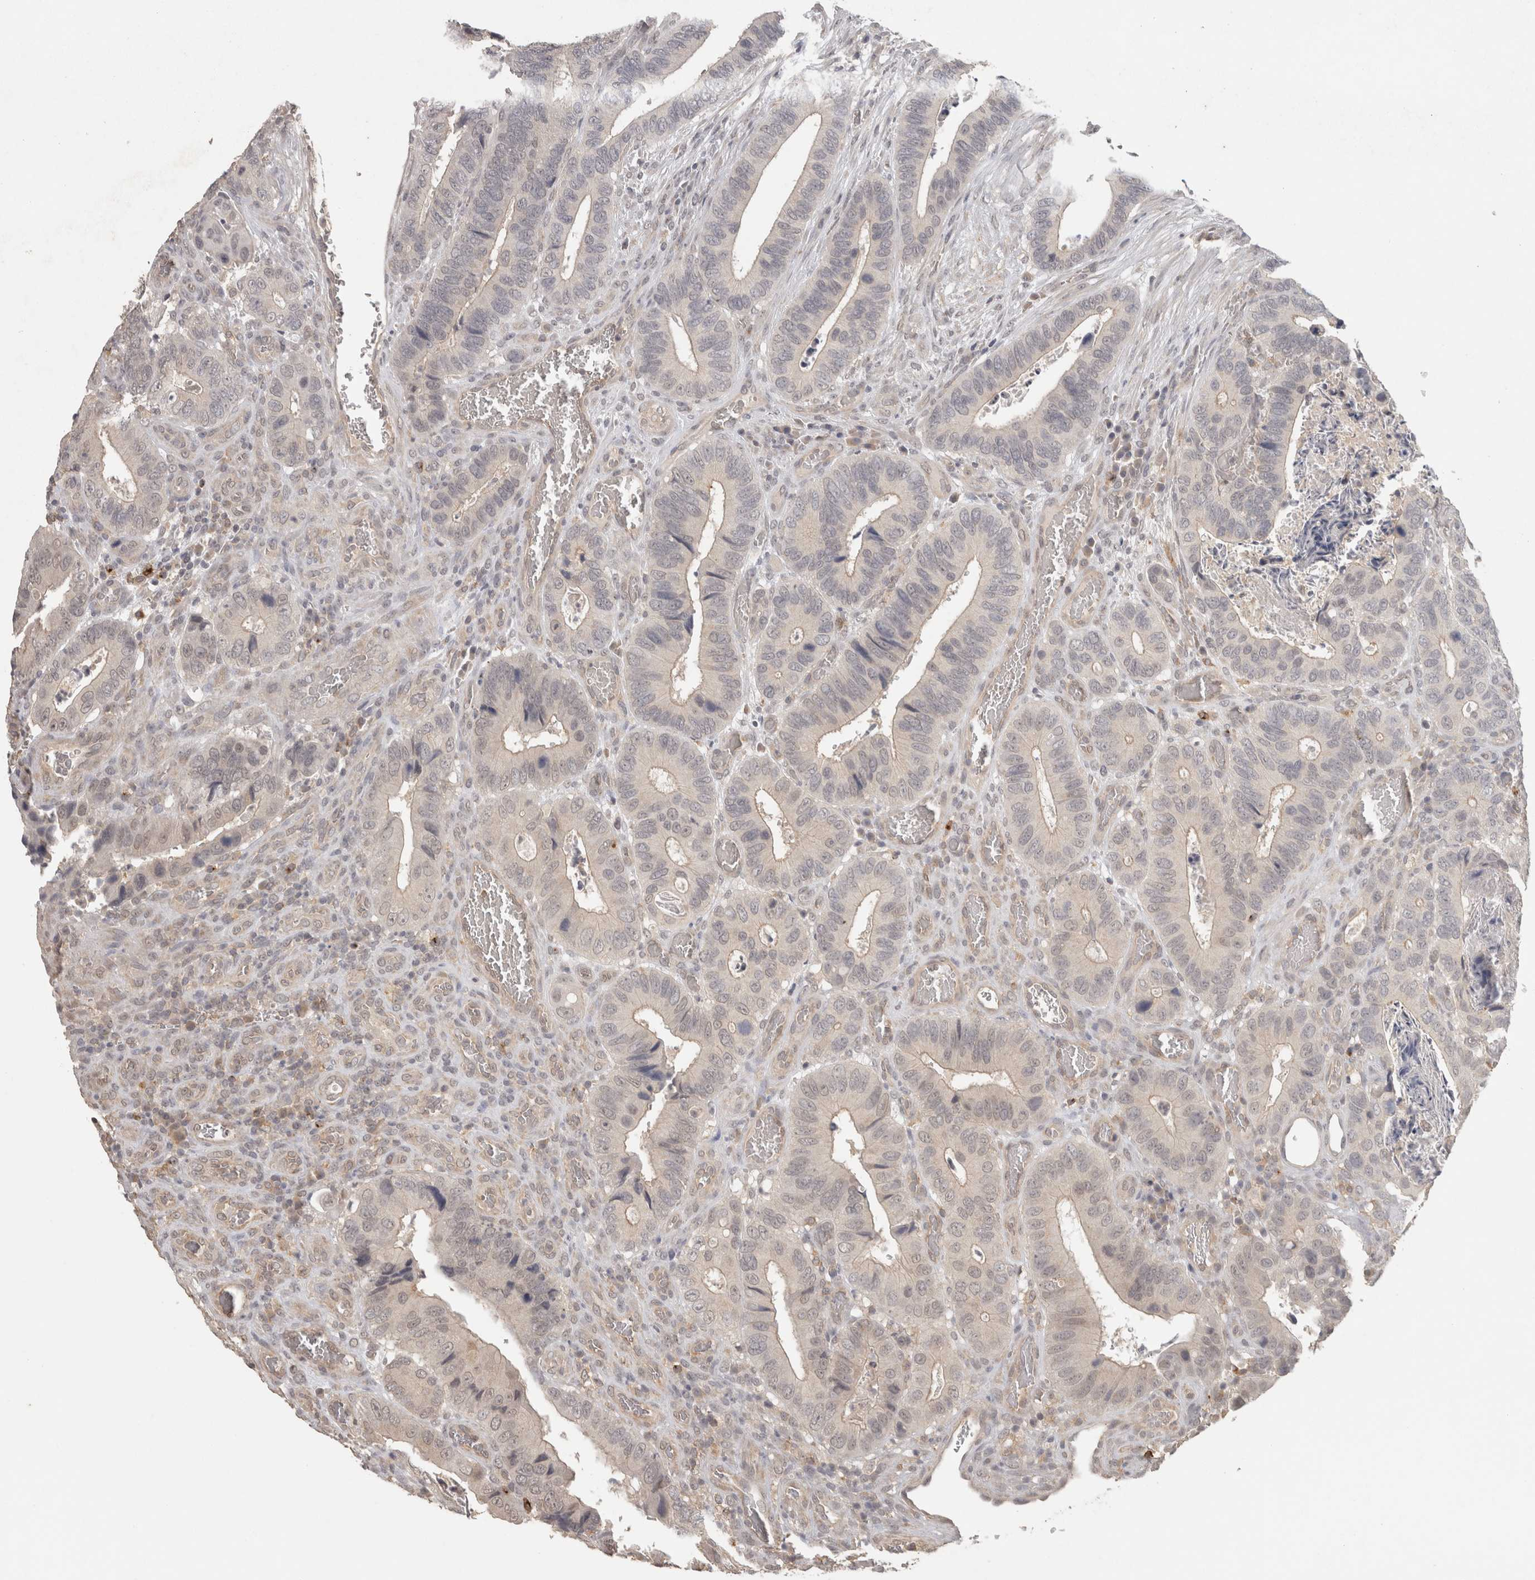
{"staining": {"intensity": "negative", "quantity": "none", "location": "none"}, "tissue": "colorectal cancer", "cell_type": "Tumor cells", "image_type": "cancer", "snomed": [{"axis": "morphology", "description": "Adenocarcinoma, NOS"}, {"axis": "topography", "description": "Colon"}], "caption": "Immunohistochemical staining of colorectal adenocarcinoma demonstrates no significant positivity in tumor cells.", "gene": "HAVCR2", "patient": {"sex": "male", "age": 72}}